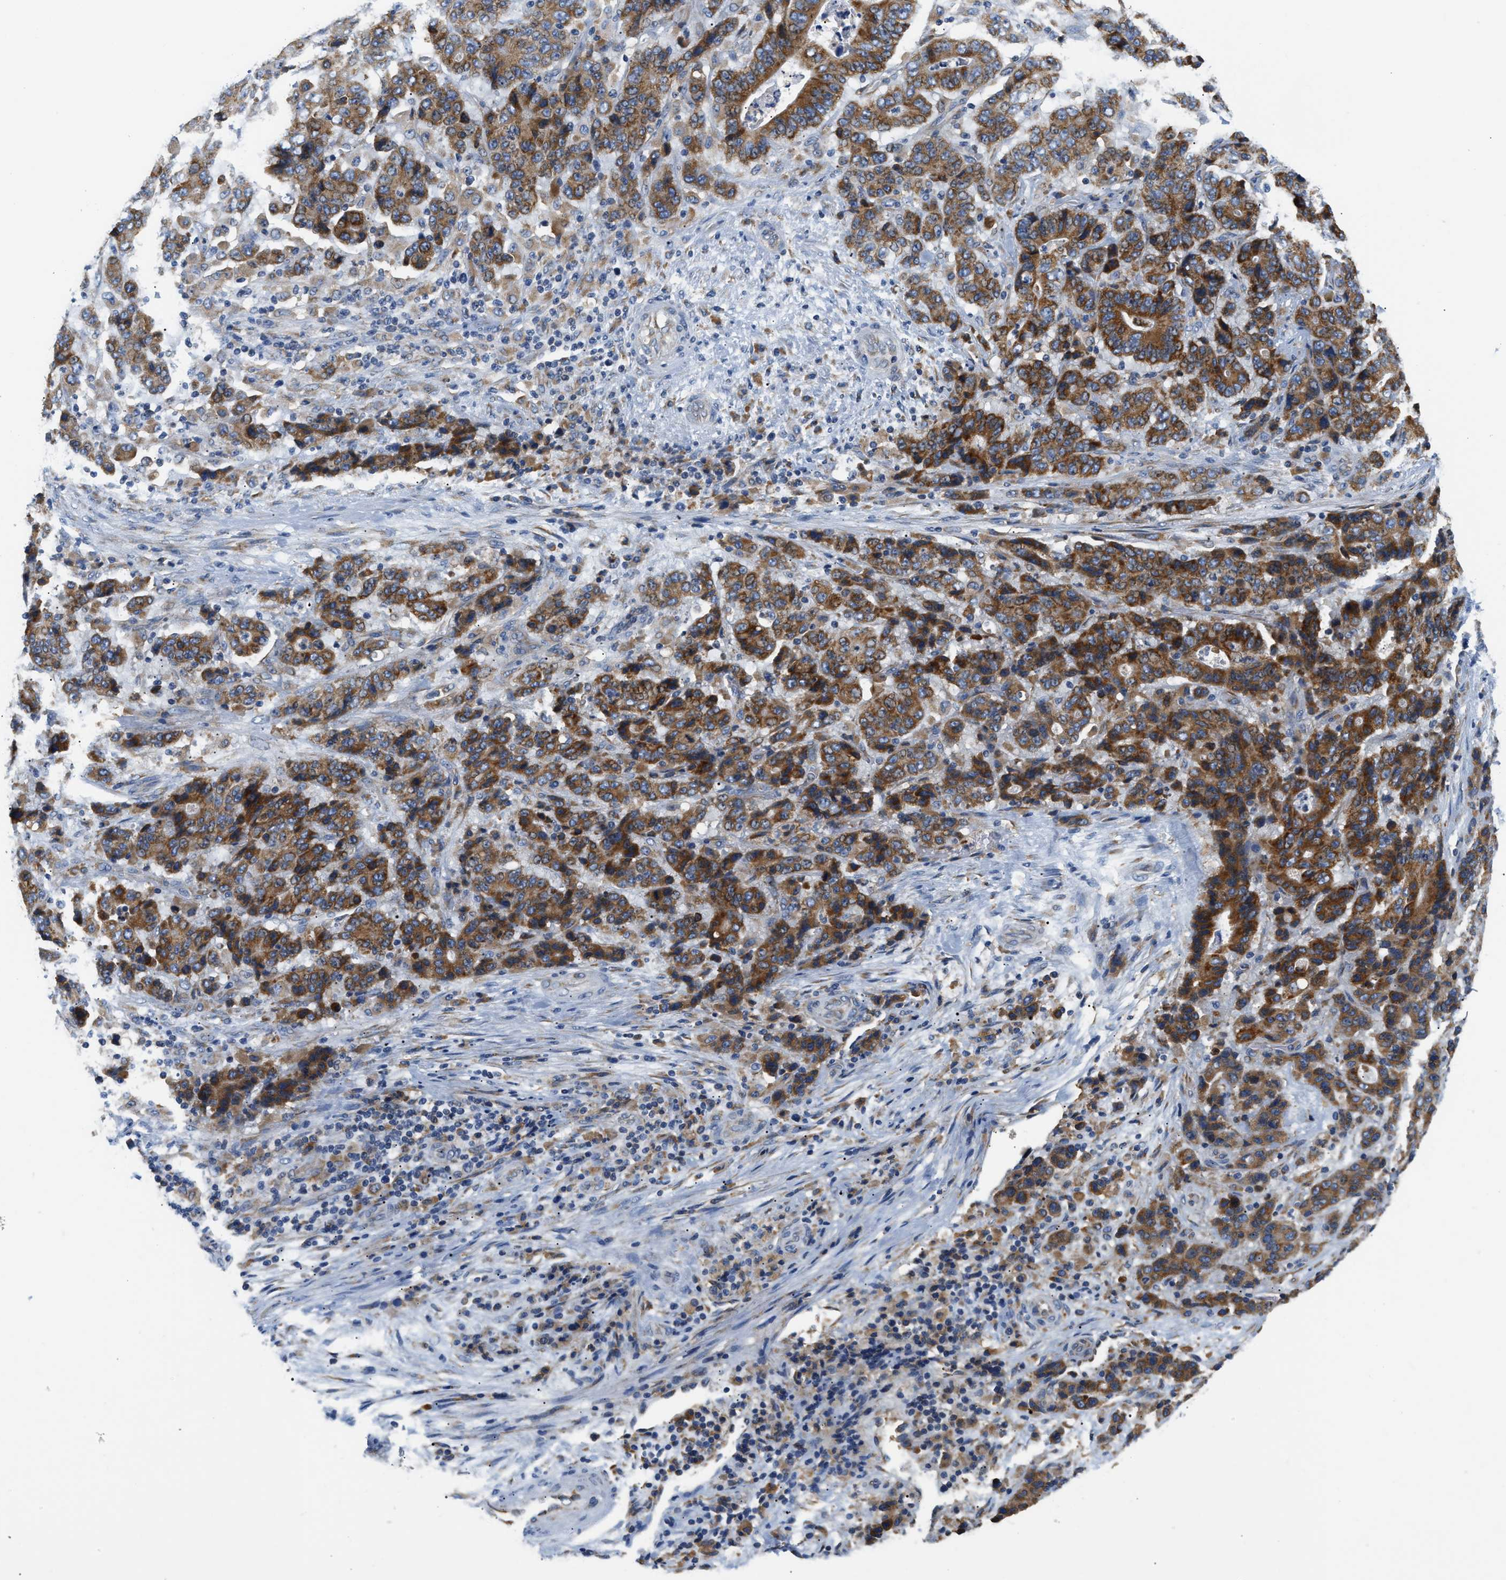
{"staining": {"intensity": "moderate", "quantity": ">75%", "location": "cytoplasmic/membranous"}, "tissue": "stomach cancer", "cell_type": "Tumor cells", "image_type": "cancer", "snomed": [{"axis": "morphology", "description": "Adenocarcinoma, NOS"}, {"axis": "topography", "description": "Stomach"}], "caption": "The immunohistochemical stain highlights moderate cytoplasmic/membranous staining in tumor cells of stomach cancer tissue. (brown staining indicates protein expression, while blue staining denotes nuclei).", "gene": "HDHD3", "patient": {"sex": "female", "age": 73}}